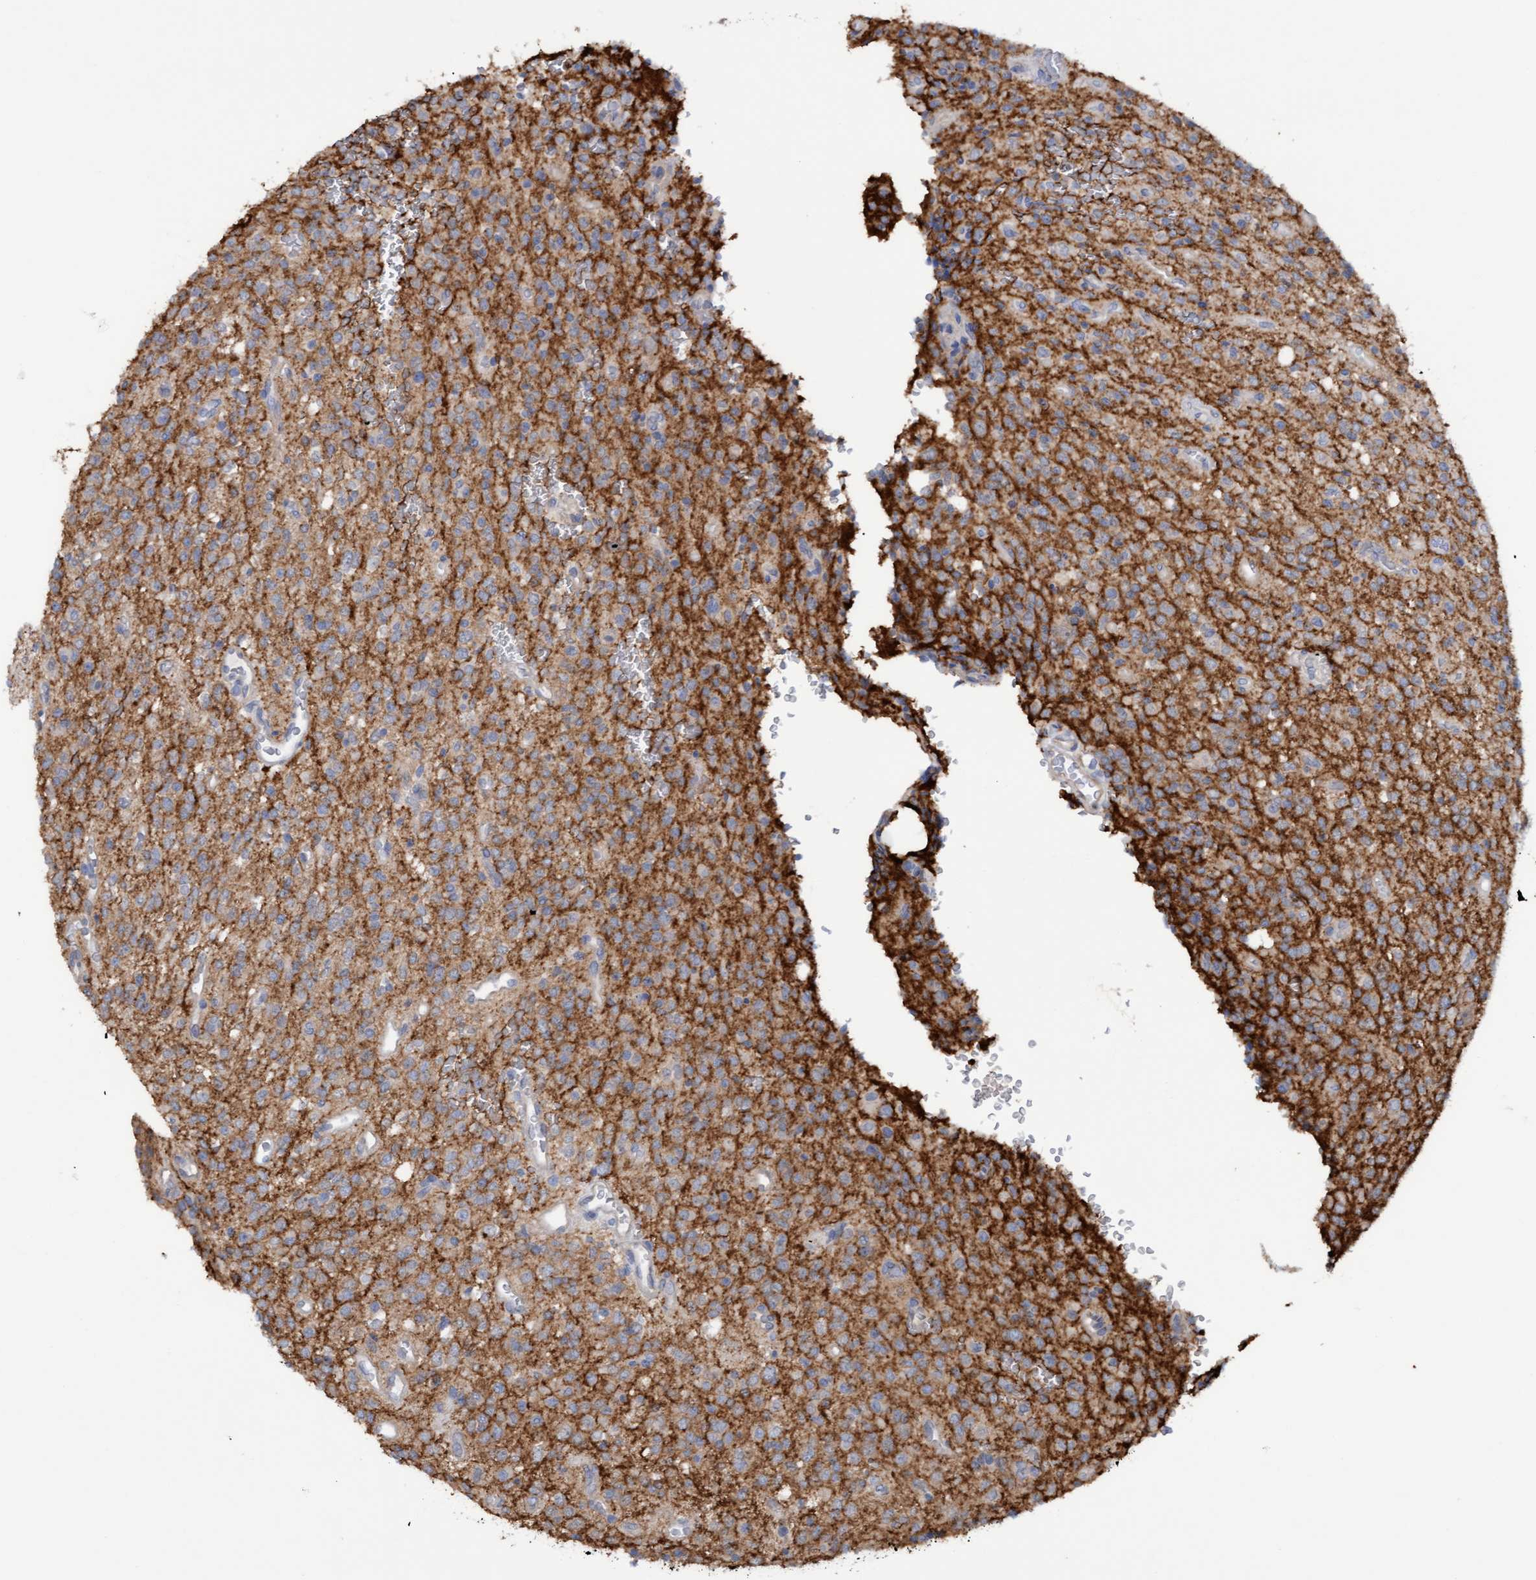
{"staining": {"intensity": "weak", "quantity": ">75%", "location": "cytoplasmic/membranous"}, "tissue": "glioma", "cell_type": "Tumor cells", "image_type": "cancer", "snomed": [{"axis": "morphology", "description": "Glioma, malignant, High grade"}, {"axis": "topography", "description": "Brain"}], "caption": "DAB (3,3'-diaminobenzidine) immunohistochemical staining of human glioma demonstrates weak cytoplasmic/membranous protein staining in about >75% of tumor cells.", "gene": "STXBP1", "patient": {"sex": "male", "age": 34}}